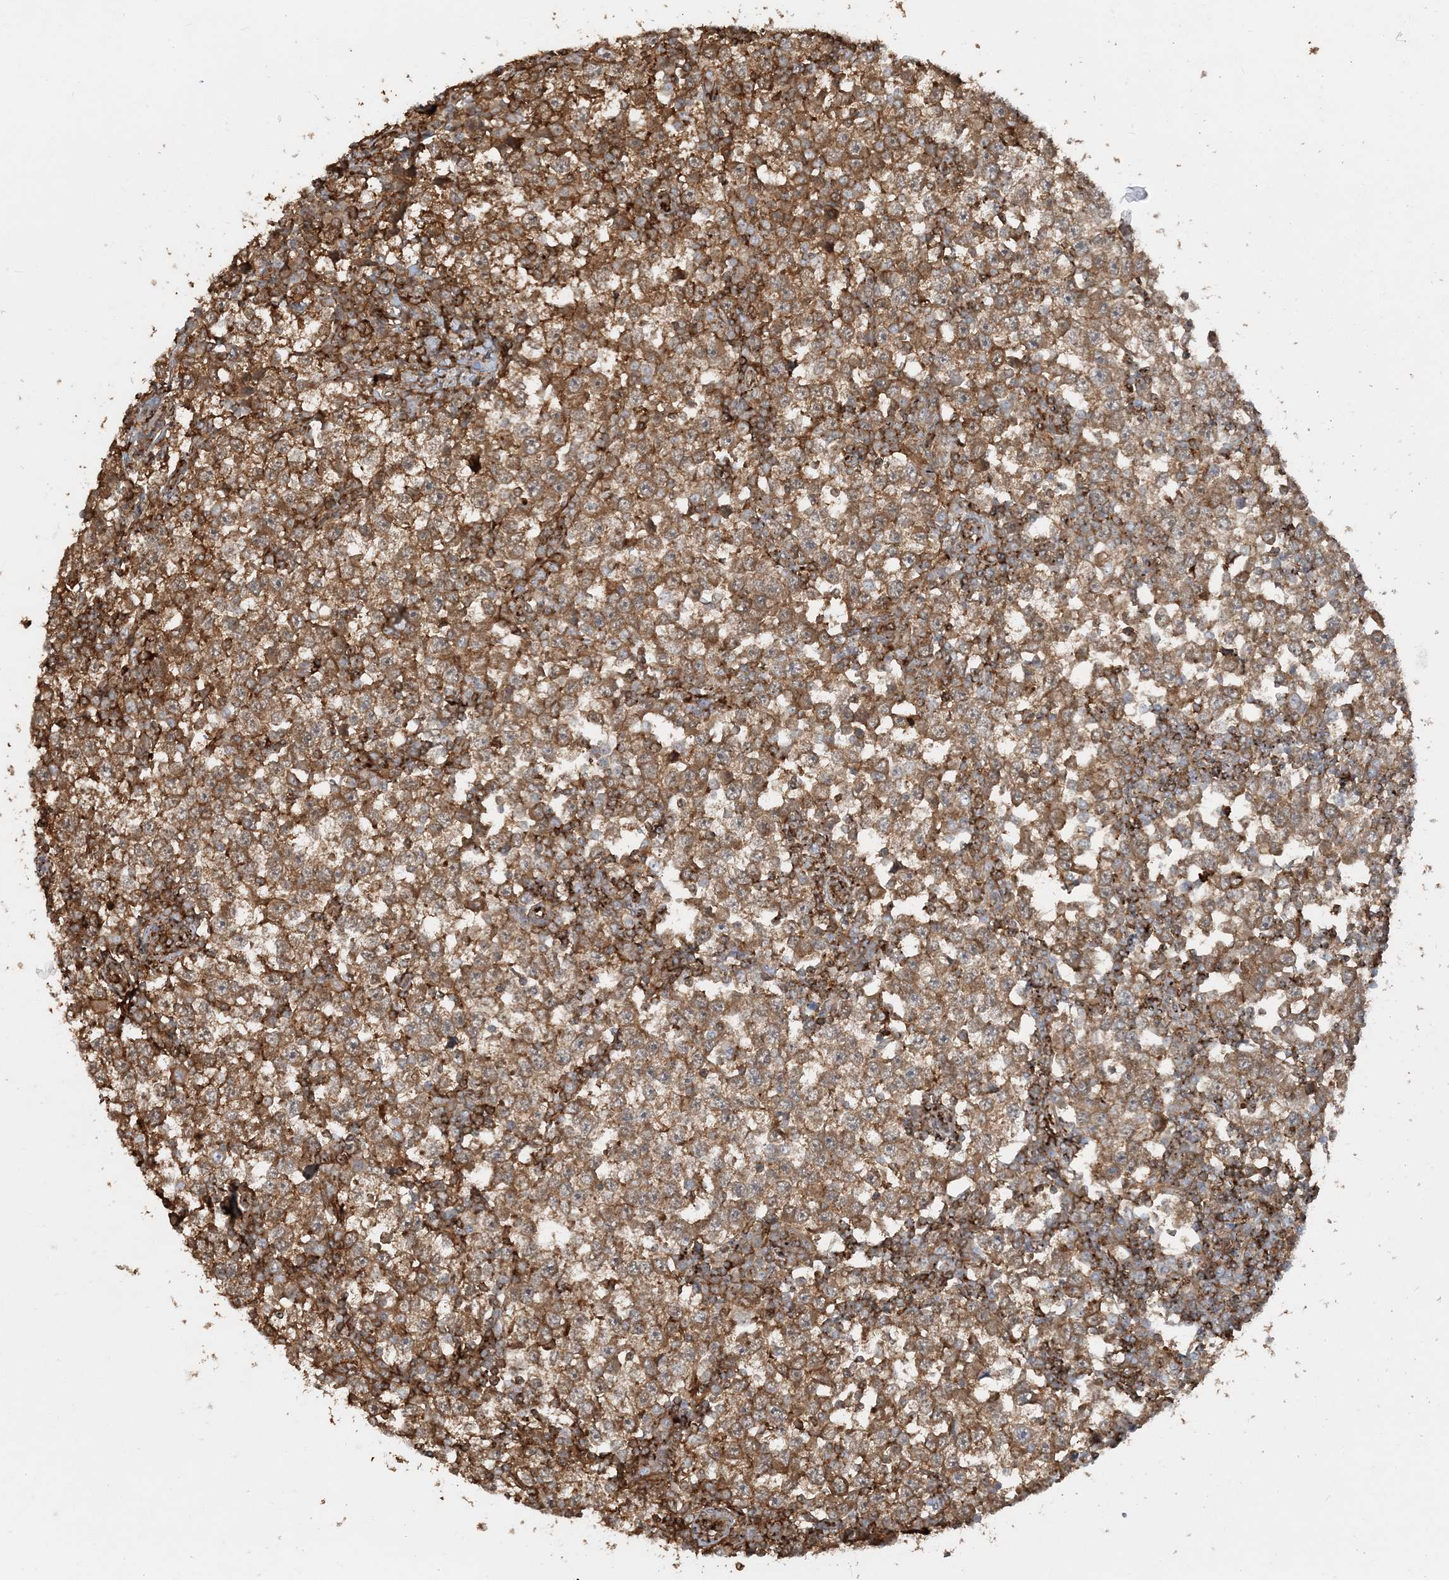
{"staining": {"intensity": "moderate", "quantity": ">75%", "location": "cytoplasmic/membranous"}, "tissue": "testis cancer", "cell_type": "Tumor cells", "image_type": "cancer", "snomed": [{"axis": "morphology", "description": "Seminoma, NOS"}, {"axis": "topography", "description": "Testis"}], "caption": "A brown stain labels moderate cytoplasmic/membranous positivity of a protein in seminoma (testis) tumor cells. The protein of interest is shown in brown color, while the nuclei are stained blue.", "gene": "DSTN", "patient": {"sex": "male", "age": 65}}